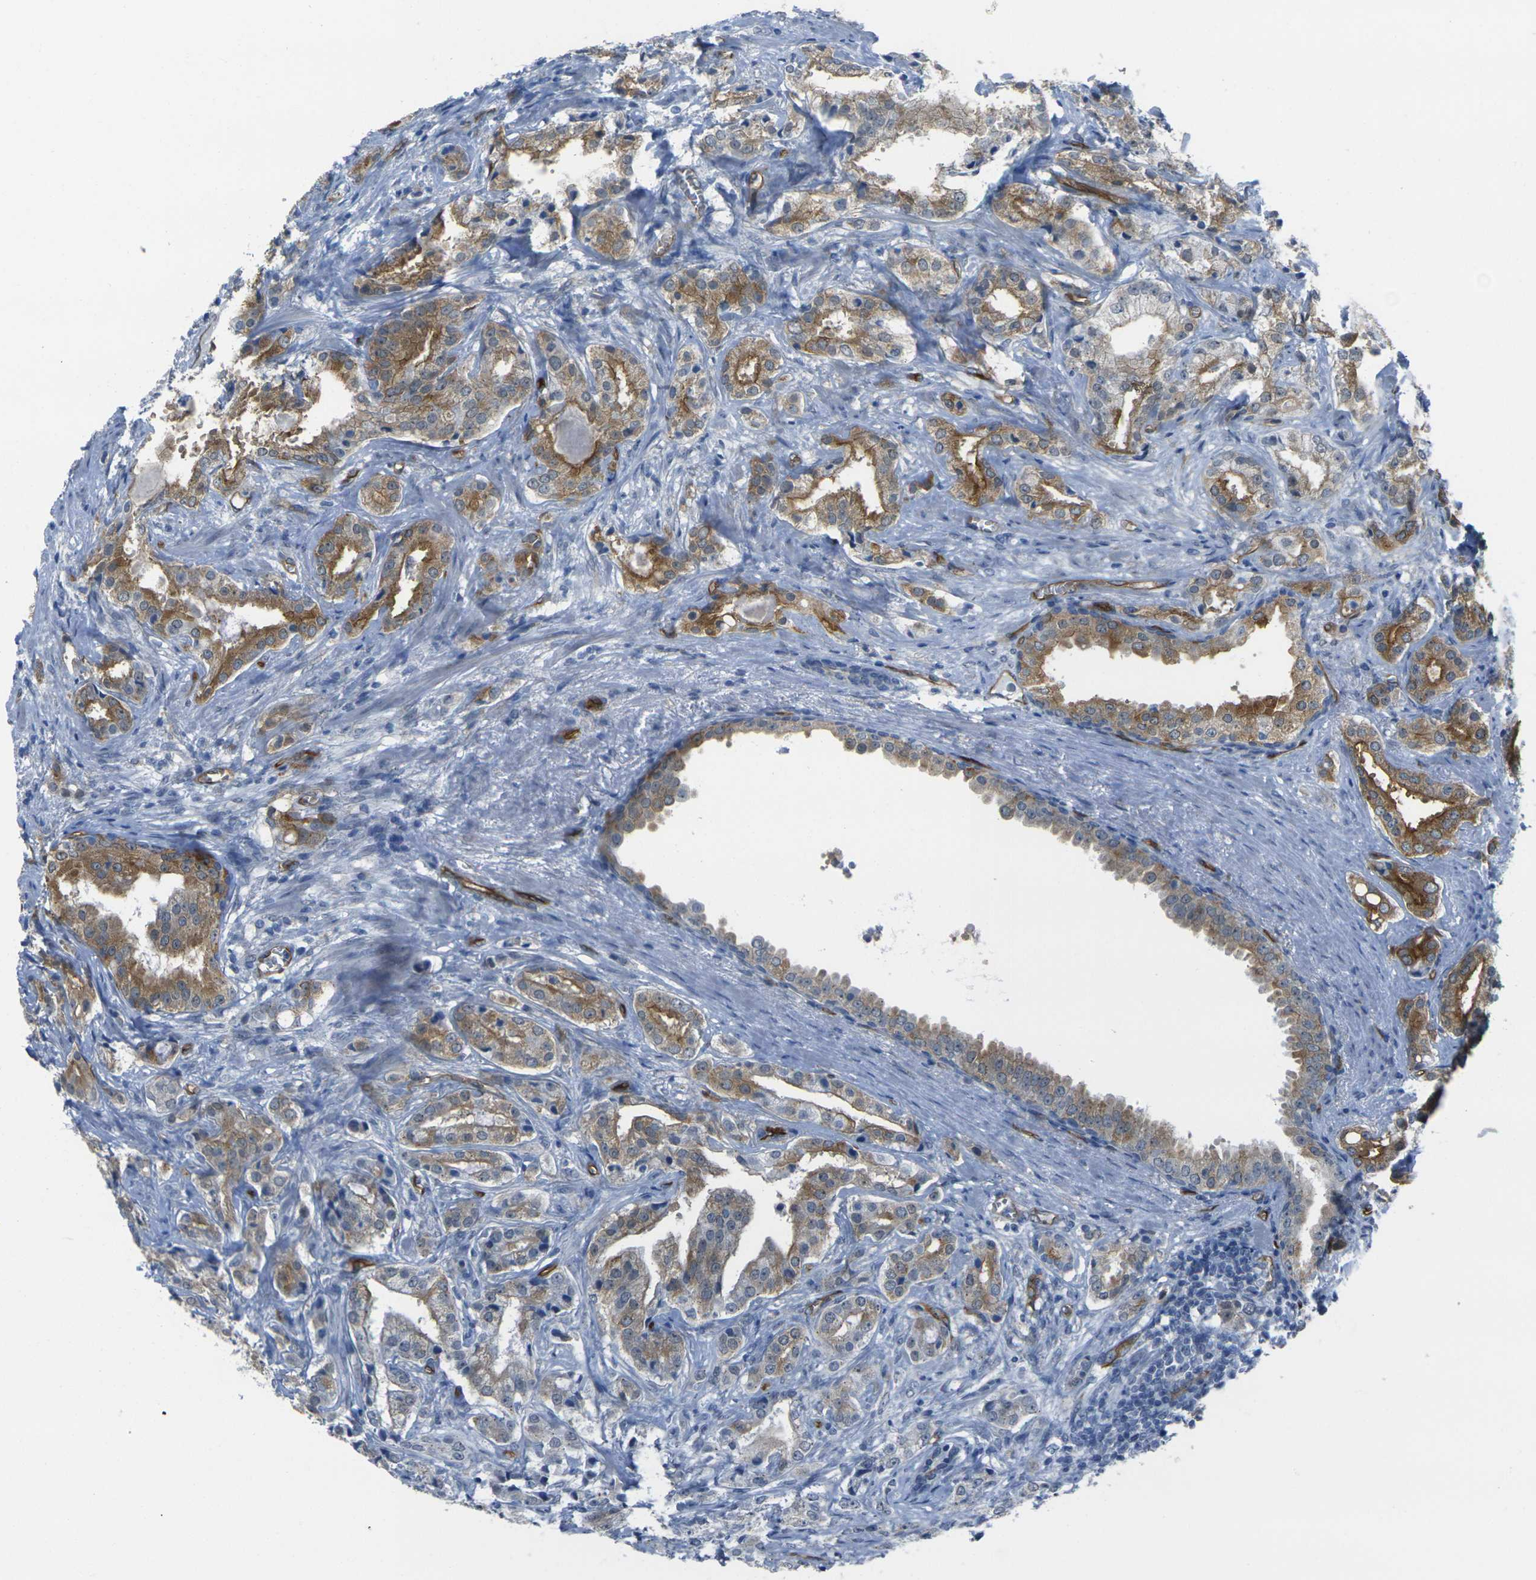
{"staining": {"intensity": "moderate", "quantity": ">75%", "location": "cytoplasmic/membranous"}, "tissue": "prostate cancer", "cell_type": "Tumor cells", "image_type": "cancer", "snomed": [{"axis": "morphology", "description": "Adenocarcinoma, High grade"}, {"axis": "topography", "description": "Prostate"}], "caption": "Tumor cells exhibit moderate cytoplasmic/membranous expression in approximately >75% of cells in prostate adenocarcinoma (high-grade).", "gene": "HSPA12B", "patient": {"sex": "male", "age": 64}}